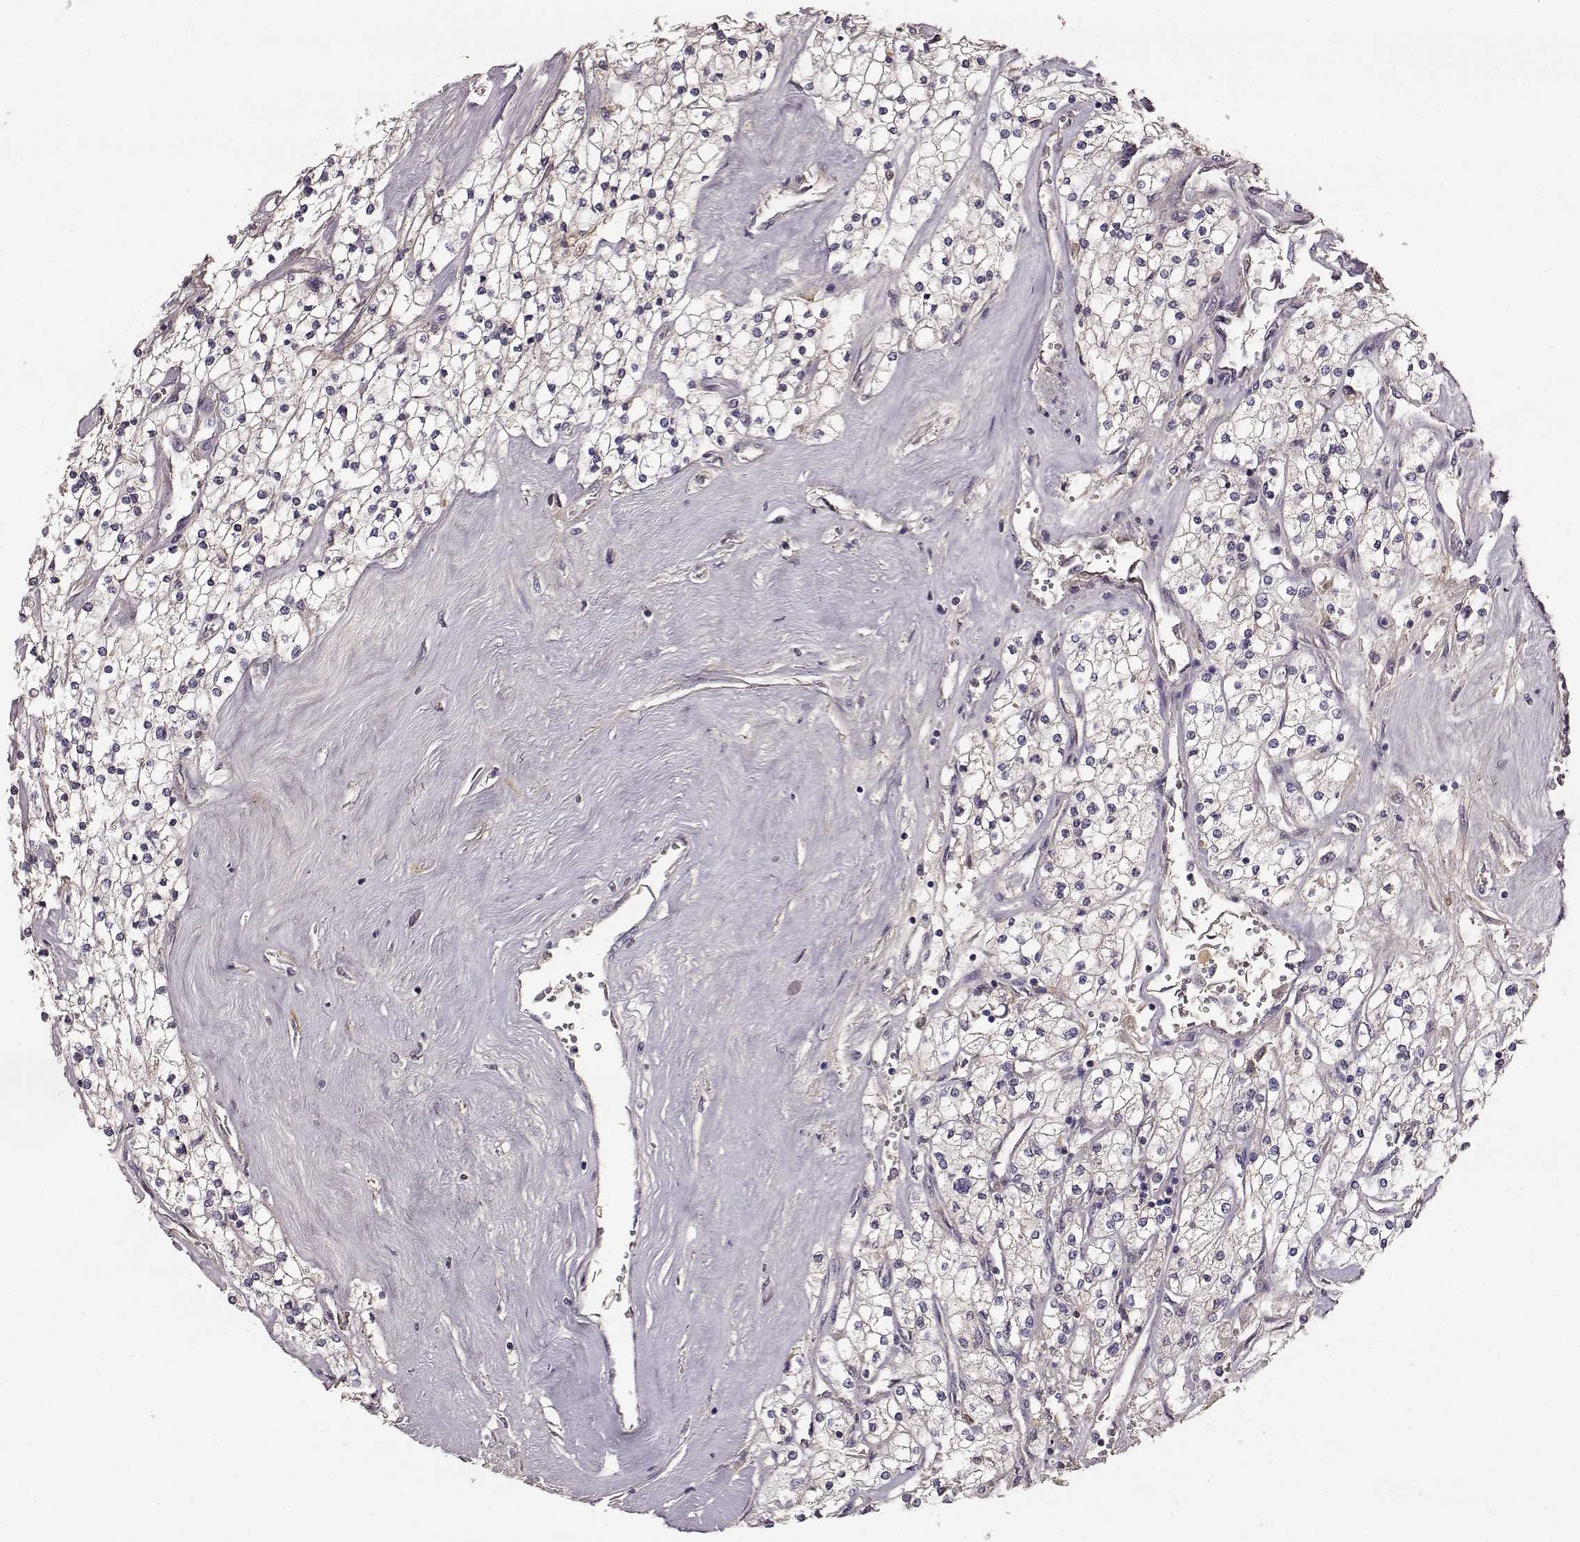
{"staining": {"intensity": "weak", "quantity": ">75%", "location": "cytoplasmic/membranous"}, "tissue": "renal cancer", "cell_type": "Tumor cells", "image_type": "cancer", "snomed": [{"axis": "morphology", "description": "Adenocarcinoma, NOS"}, {"axis": "topography", "description": "Kidney"}], "caption": "A brown stain shows weak cytoplasmic/membranous staining of a protein in renal cancer tumor cells. Using DAB (brown) and hematoxylin (blue) stains, captured at high magnification using brightfield microscopy.", "gene": "YJEFN3", "patient": {"sex": "male", "age": 80}}